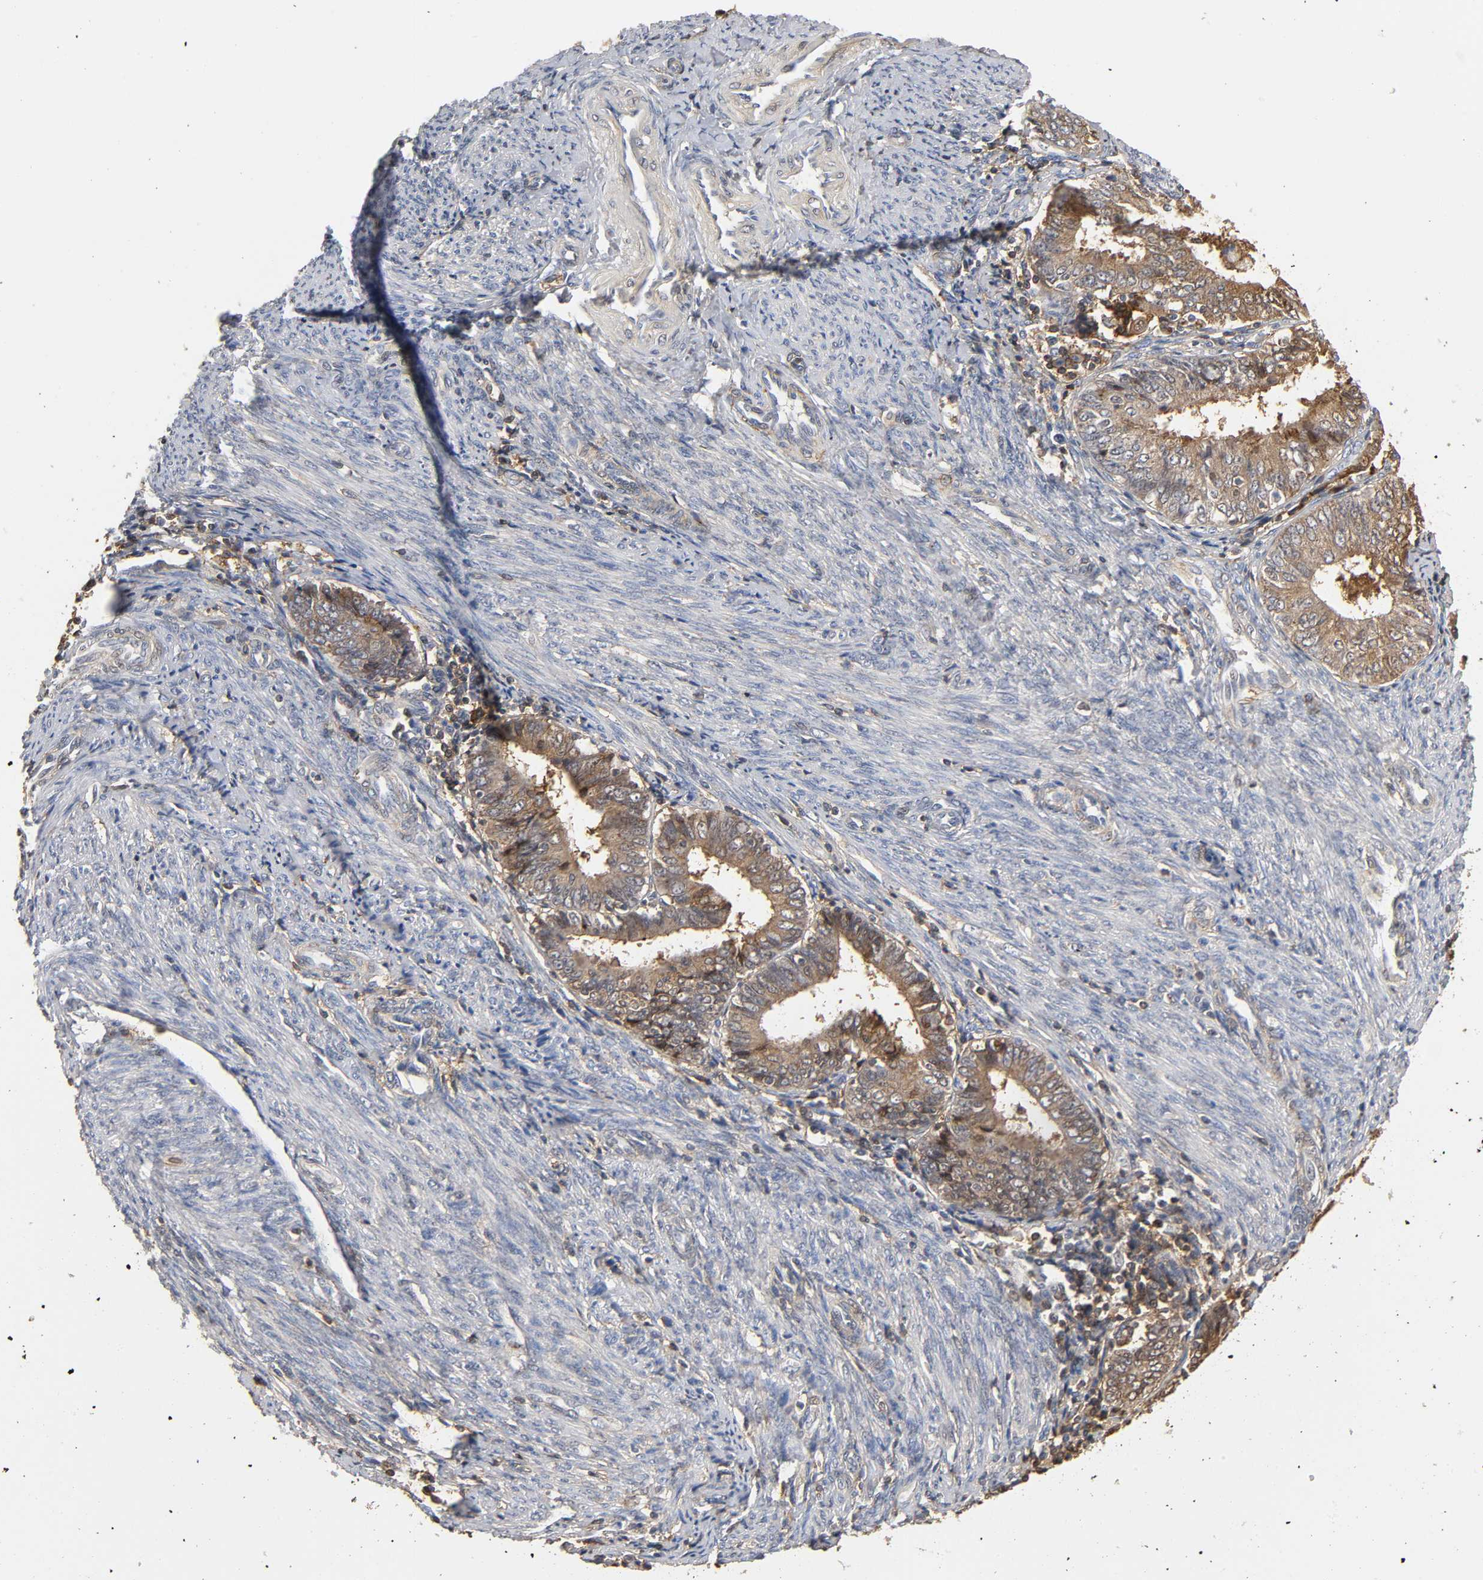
{"staining": {"intensity": "weak", "quantity": ">75%", "location": "cytoplasmic/membranous"}, "tissue": "endometrial cancer", "cell_type": "Tumor cells", "image_type": "cancer", "snomed": [{"axis": "morphology", "description": "Adenocarcinoma, NOS"}, {"axis": "topography", "description": "Endometrium"}], "caption": "Immunohistochemical staining of human endometrial cancer (adenocarcinoma) reveals weak cytoplasmic/membranous protein positivity in about >75% of tumor cells.", "gene": "ANXA11", "patient": {"sex": "female", "age": 75}}